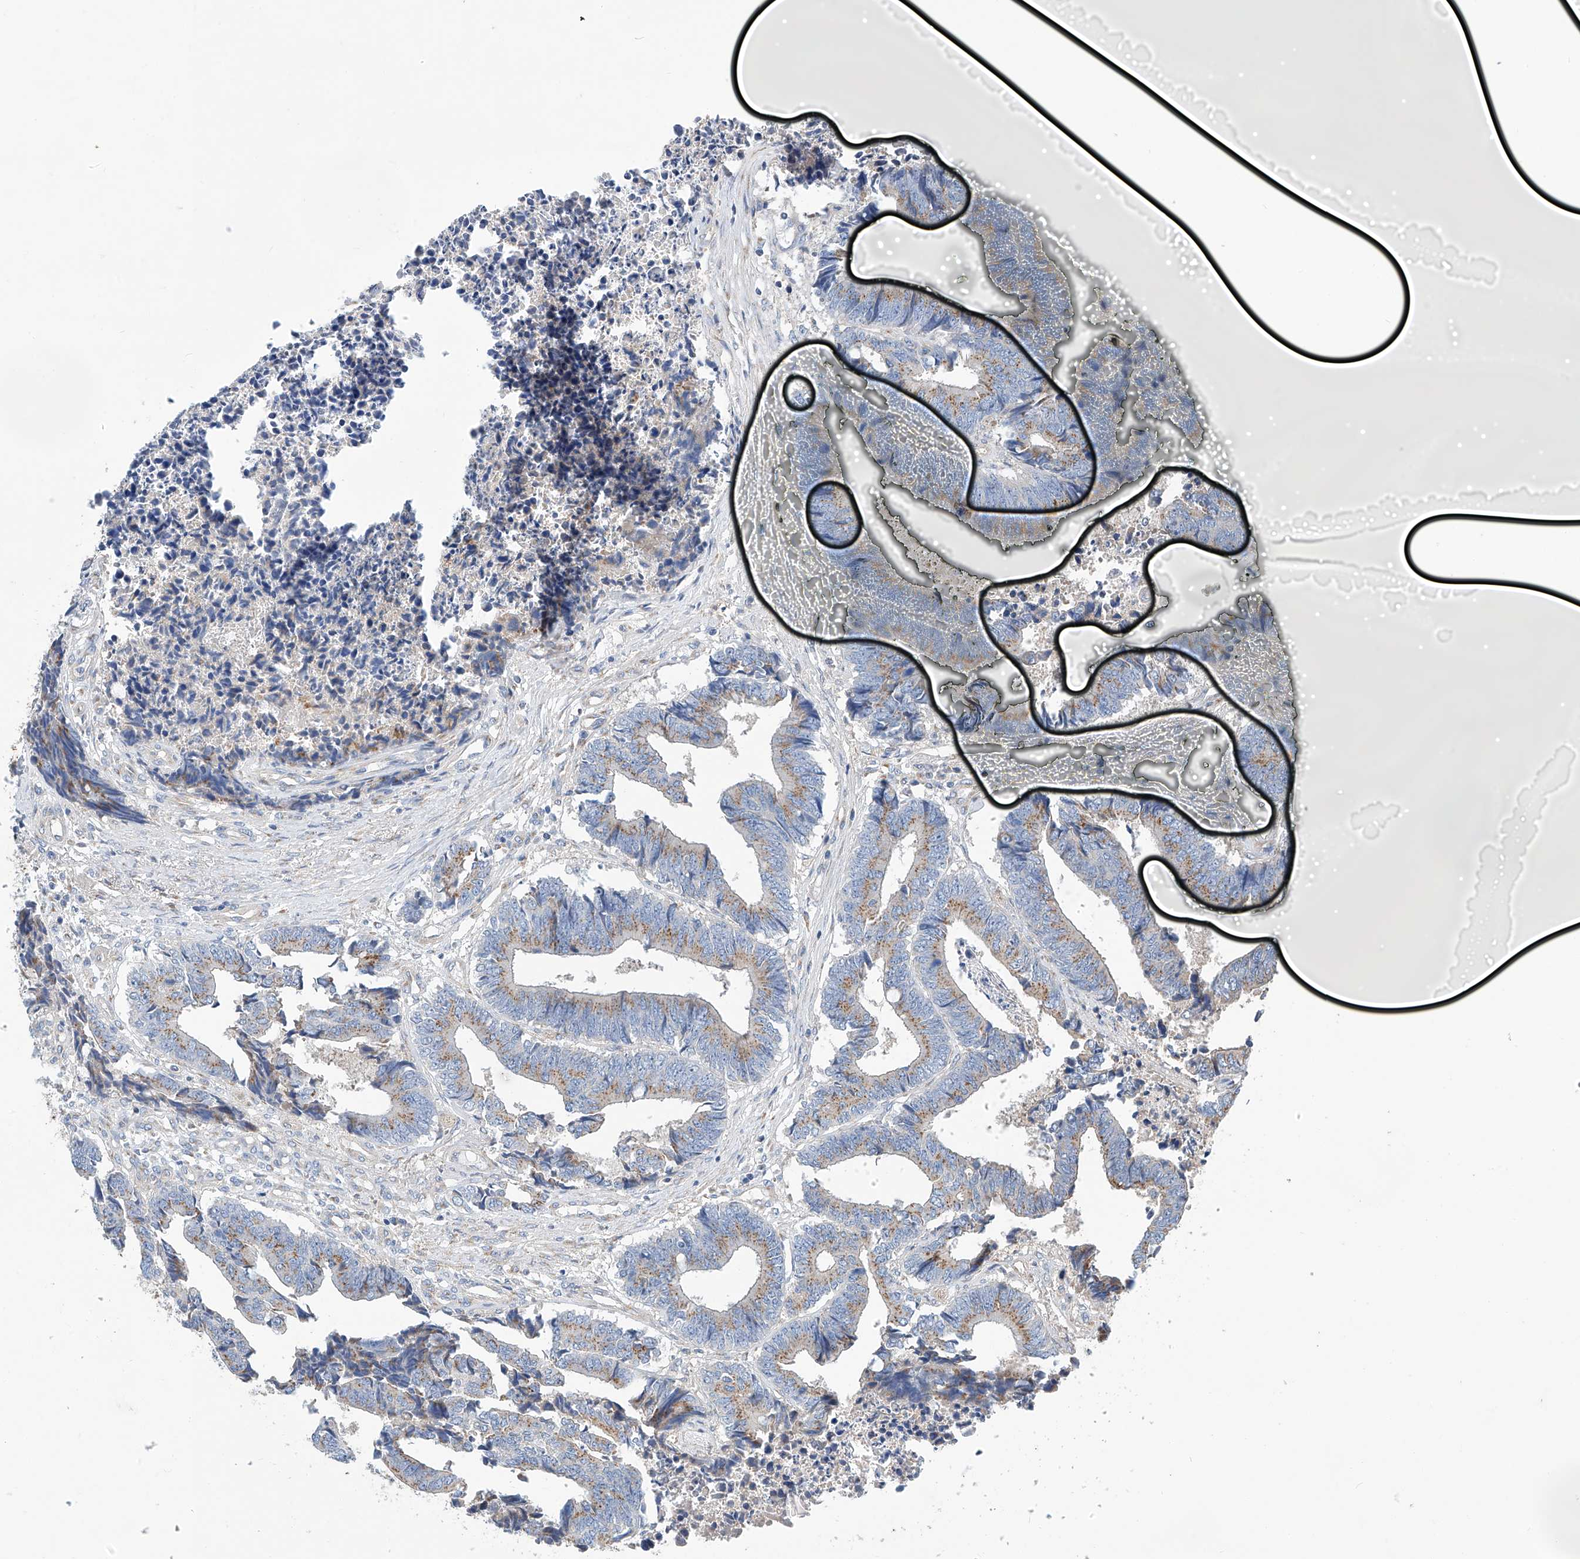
{"staining": {"intensity": "weak", "quantity": "25%-75%", "location": "cytoplasmic/membranous"}, "tissue": "colorectal cancer", "cell_type": "Tumor cells", "image_type": "cancer", "snomed": [{"axis": "morphology", "description": "Adenocarcinoma, NOS"}, {"axis": "topography", "description": "Rectum"}], "caption": "Colorectal cancer (adenocarcinoma) stained for a protein reveals weak cytoplasmic/membranous positivity in tumor cells.", "gene": "SLC22A7", "patient": {"sex": "male", "age": 84}}